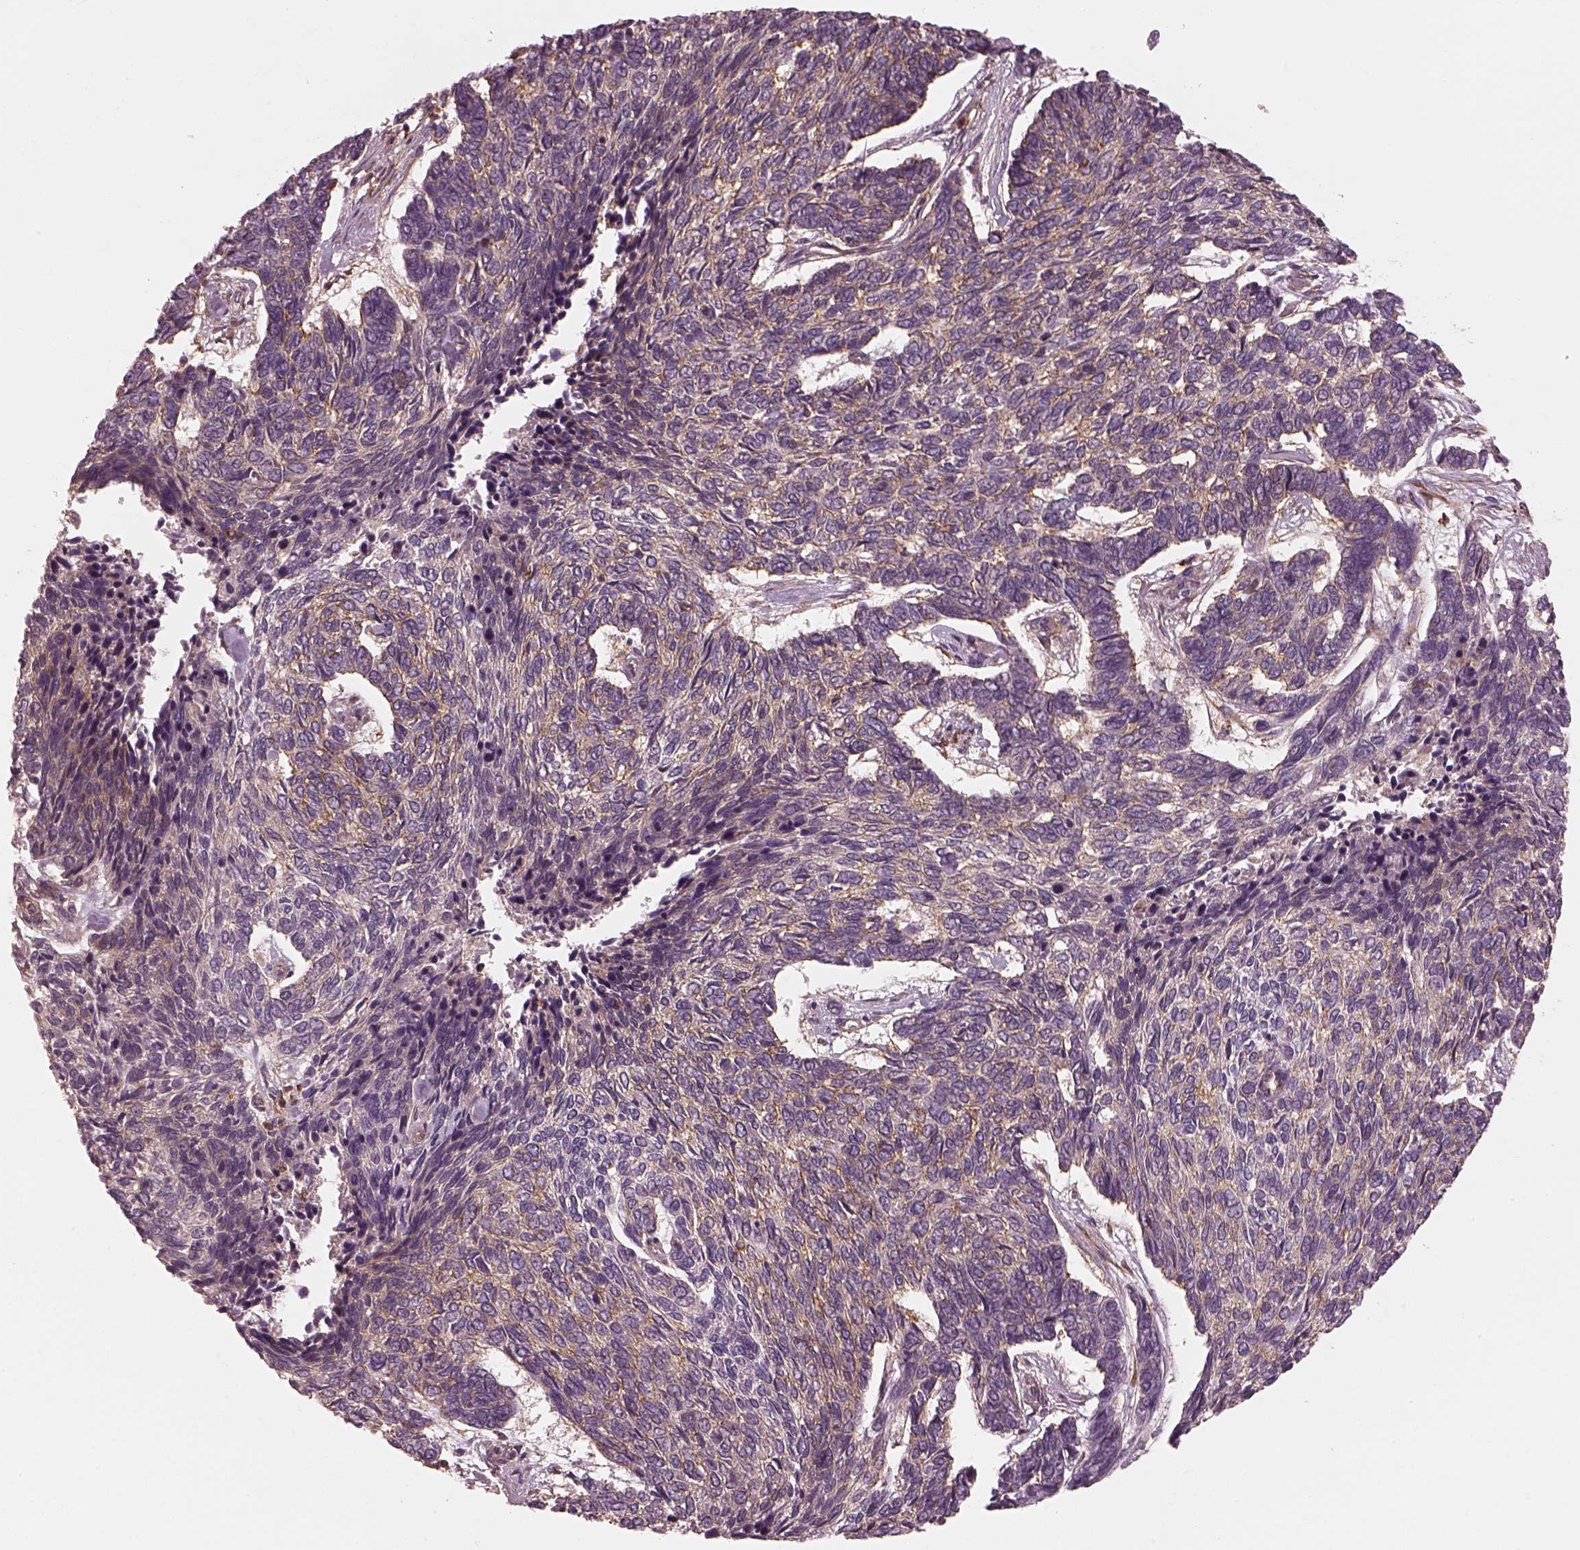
{"staining": {"intensity": "moderate", "quantity": "<25%", "location": "cytoplasmic/membranous"}, "tissue": "skin cancer", "cell_type": "Tumor cells", "image_type": "cancer", "snomed": [{"axis": "morphology", "description": "Basal cell carcinoma"}, {"axis": "topography", "description": "Skin"}], "caption": "An image of human skin cancer (basal cell carcinoma) stained for a protein shows moderate cytoplasmic/membranous brown staining in tumor cells. The staining is performed using DAB (3,3'-diaminobenzidine) brown chromogen to label protein expression. The nuclei are counter-stained blue using hematoxylin.", "gene": "FAM107B", "patient": {"sex": "female", "age": 65}}